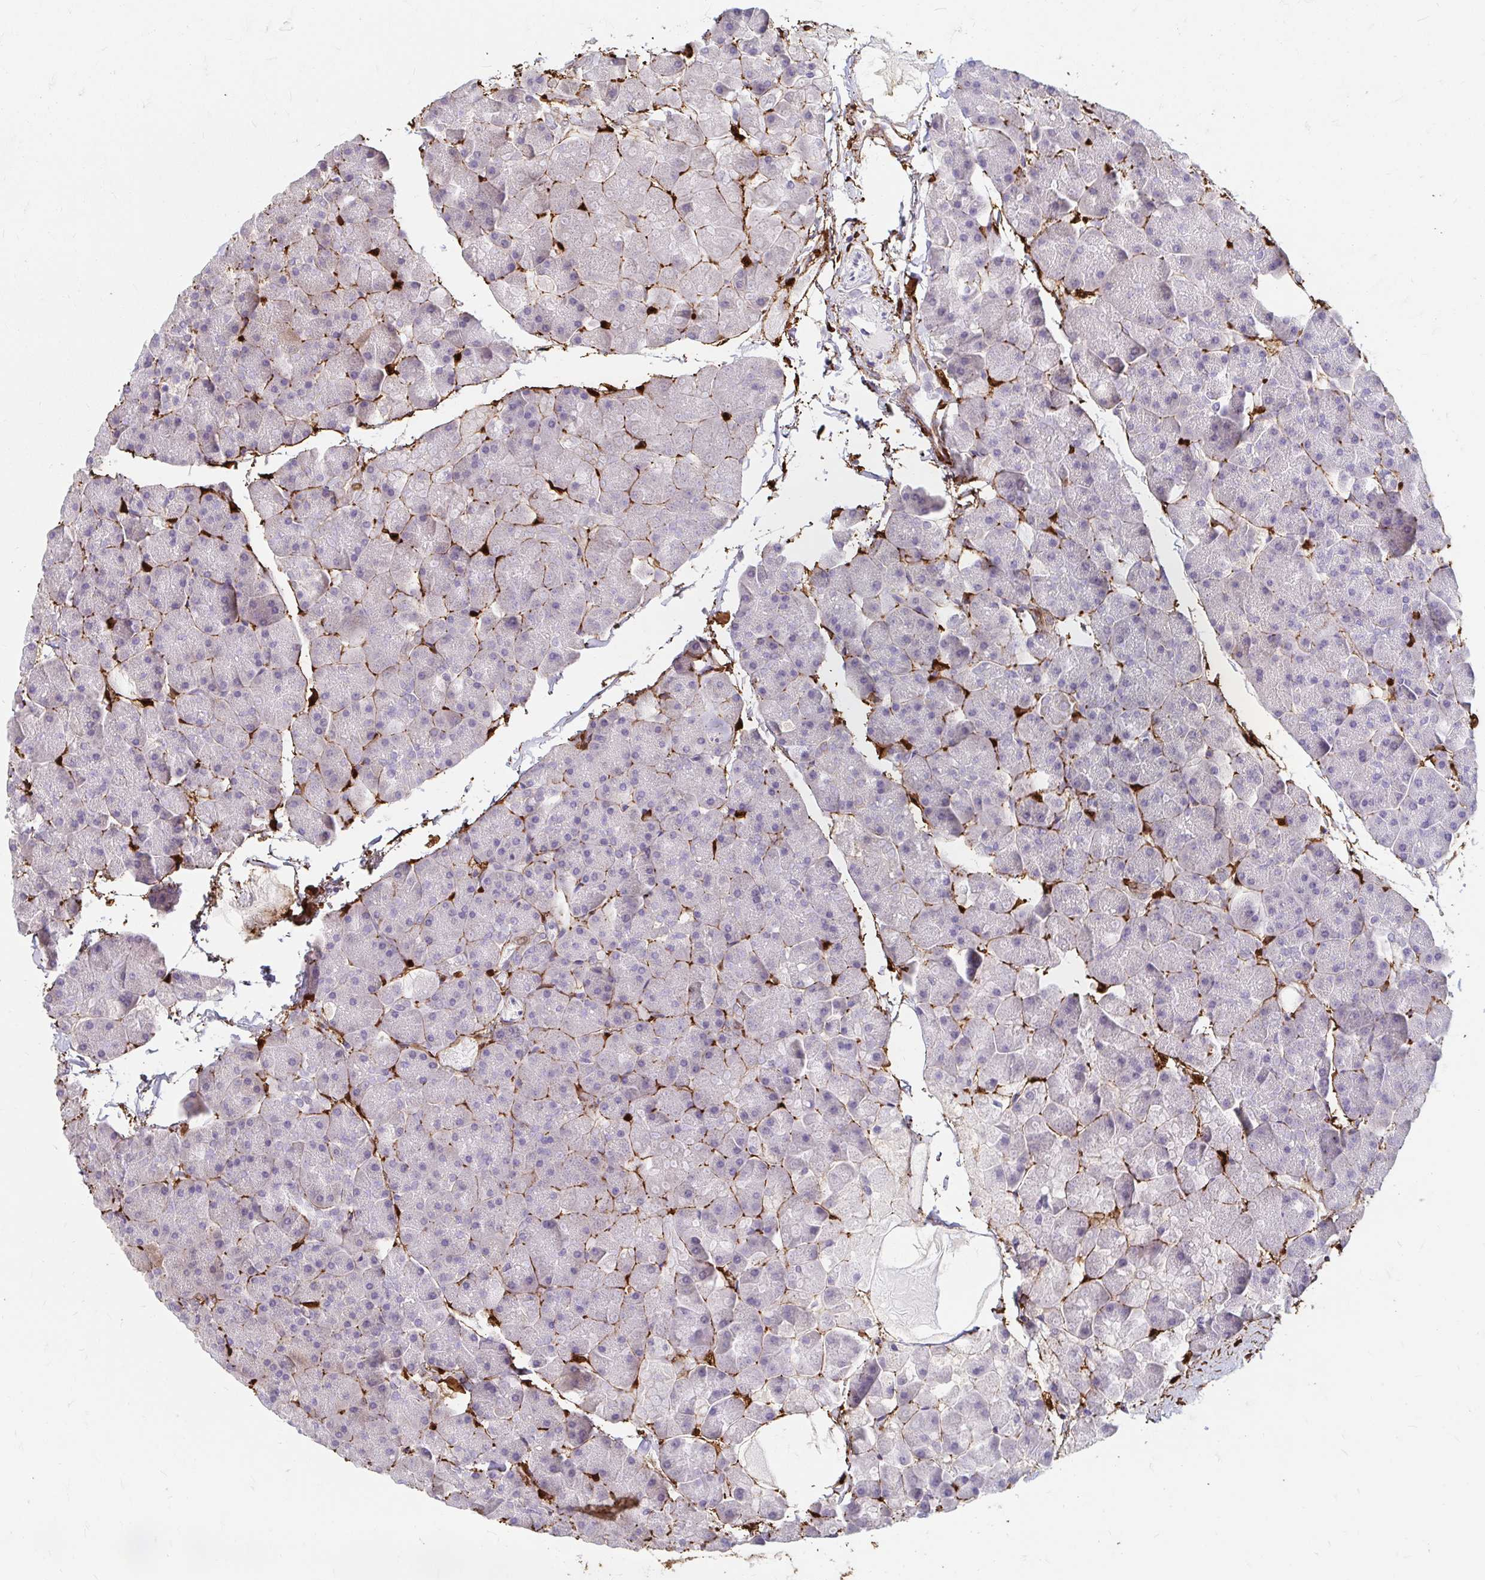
{"staining": {"intensity": "weak", "quantity": "<25%", "location": "cytoplasmic/membranous"}, "tissue": "pancreas", "cell_type": "Exocrine glandular cells", "image_type": "normal", "snomed": [{"axis": "morphology", "description": "Normal tissue, NOS"}, {"axis": "topography", "description": "Pancreas"}], "caption": "An image of human pancreas is negative for staining in exocrine glandular cells. (Stains: DAB (3,3'-diaminobenzidine) IHC with hematoxylin counter stain, Microscopy: brightfield microscopy at high magnification).", "gene": "ADH1A", "patient": {"sex": "male", "age": 35}}